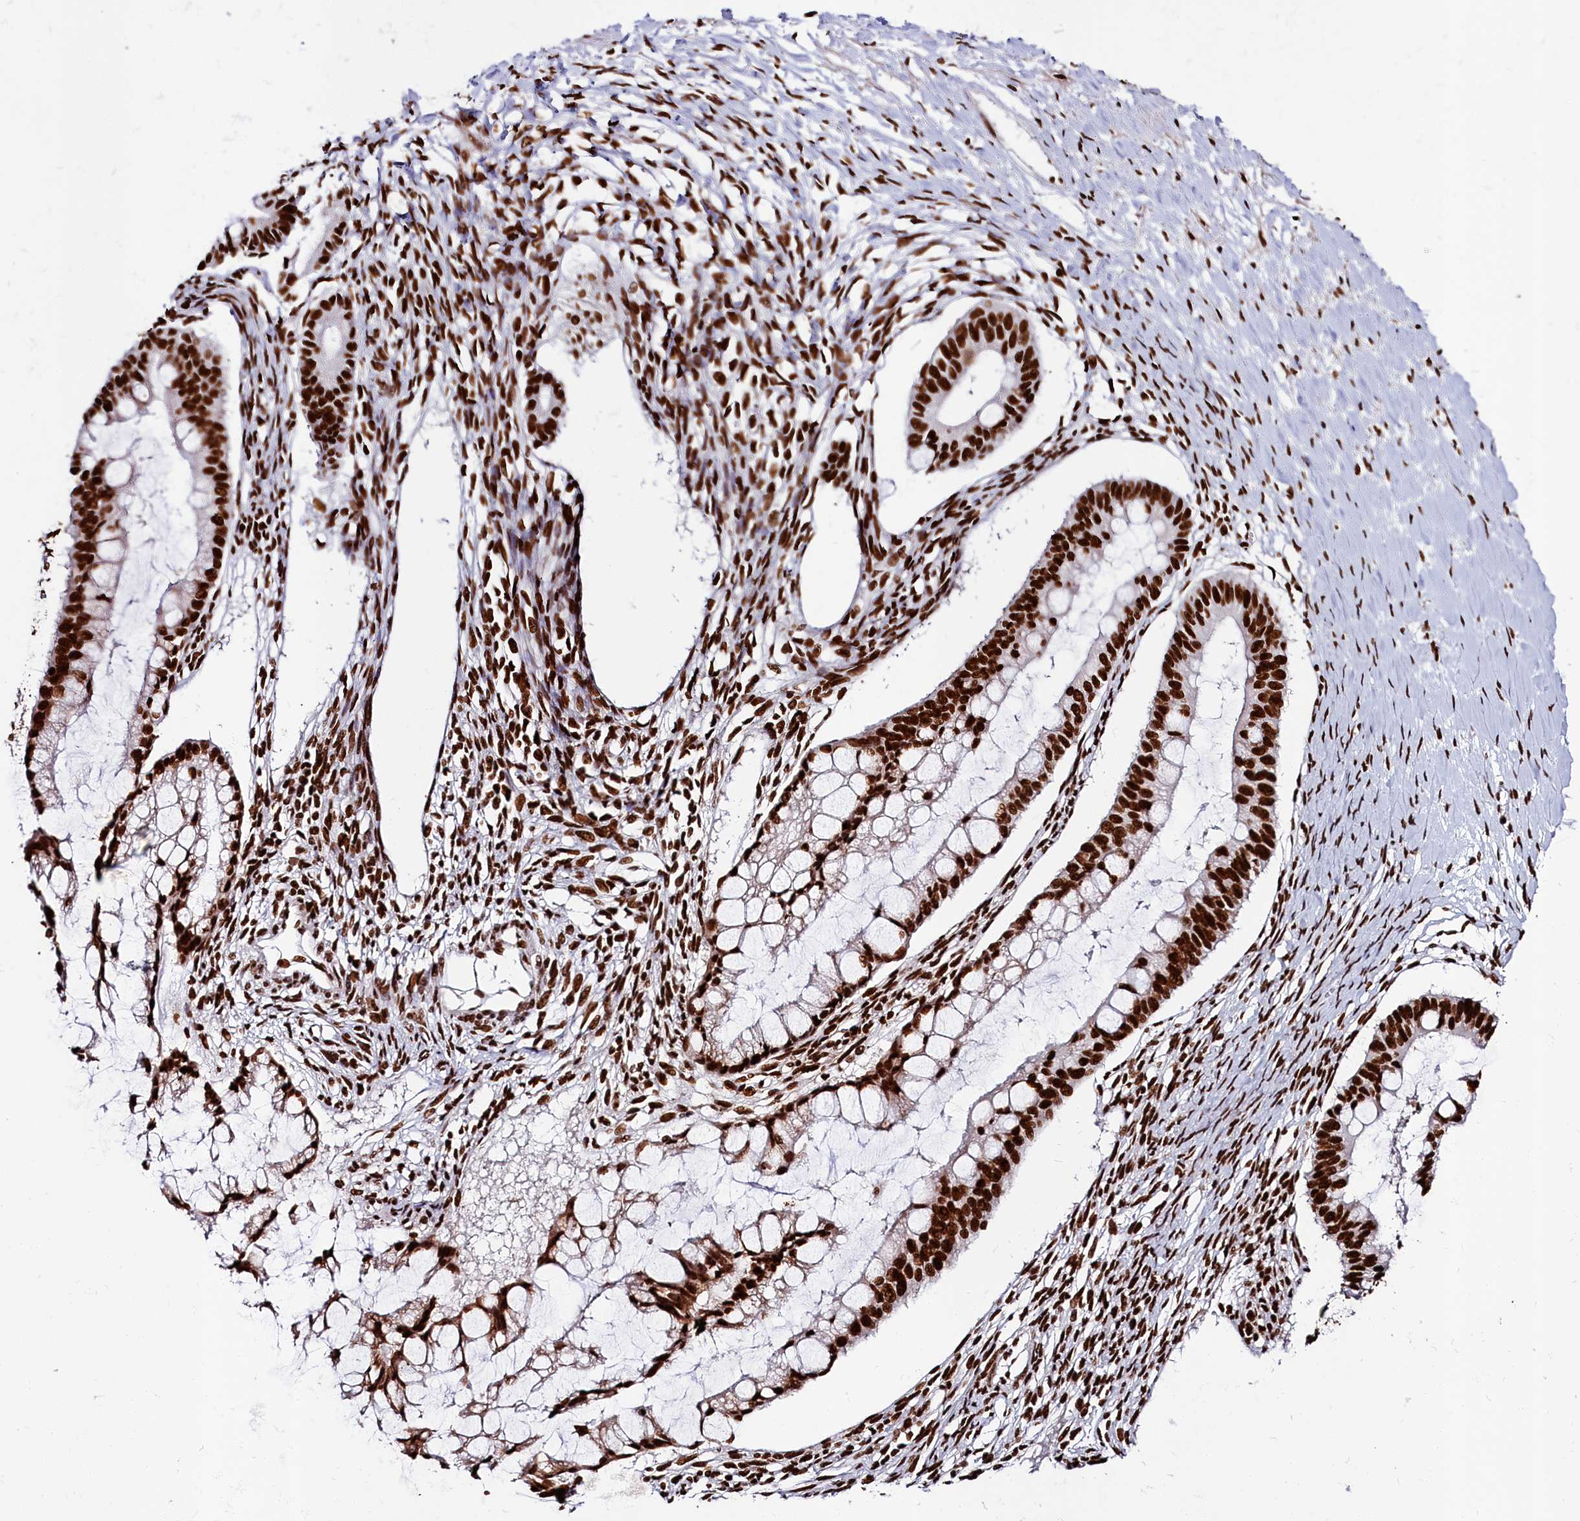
{"staining": {"intensity": "strong", "quantity": ">75%", "location": "nuclear"}, "tissue": "ovarian cancer", "cell_type": "Tumor cells", "image_type": "cancer", "snomed": [{"axis": "morphology", "description": "Cystadenocarcinoma, mucinous, NOS"}, {"axis": "topography", "description": "Ovary"}], "caption": "Approximately >75% of tumor cells in mucinous cystadenocarcinoma (ovarian) demonstrate strong nuclear protein staining as visualized by brown immunohistochemical staining.", "gene": "SNRNP70", "patient": {"sex": "female", "age": 73}}